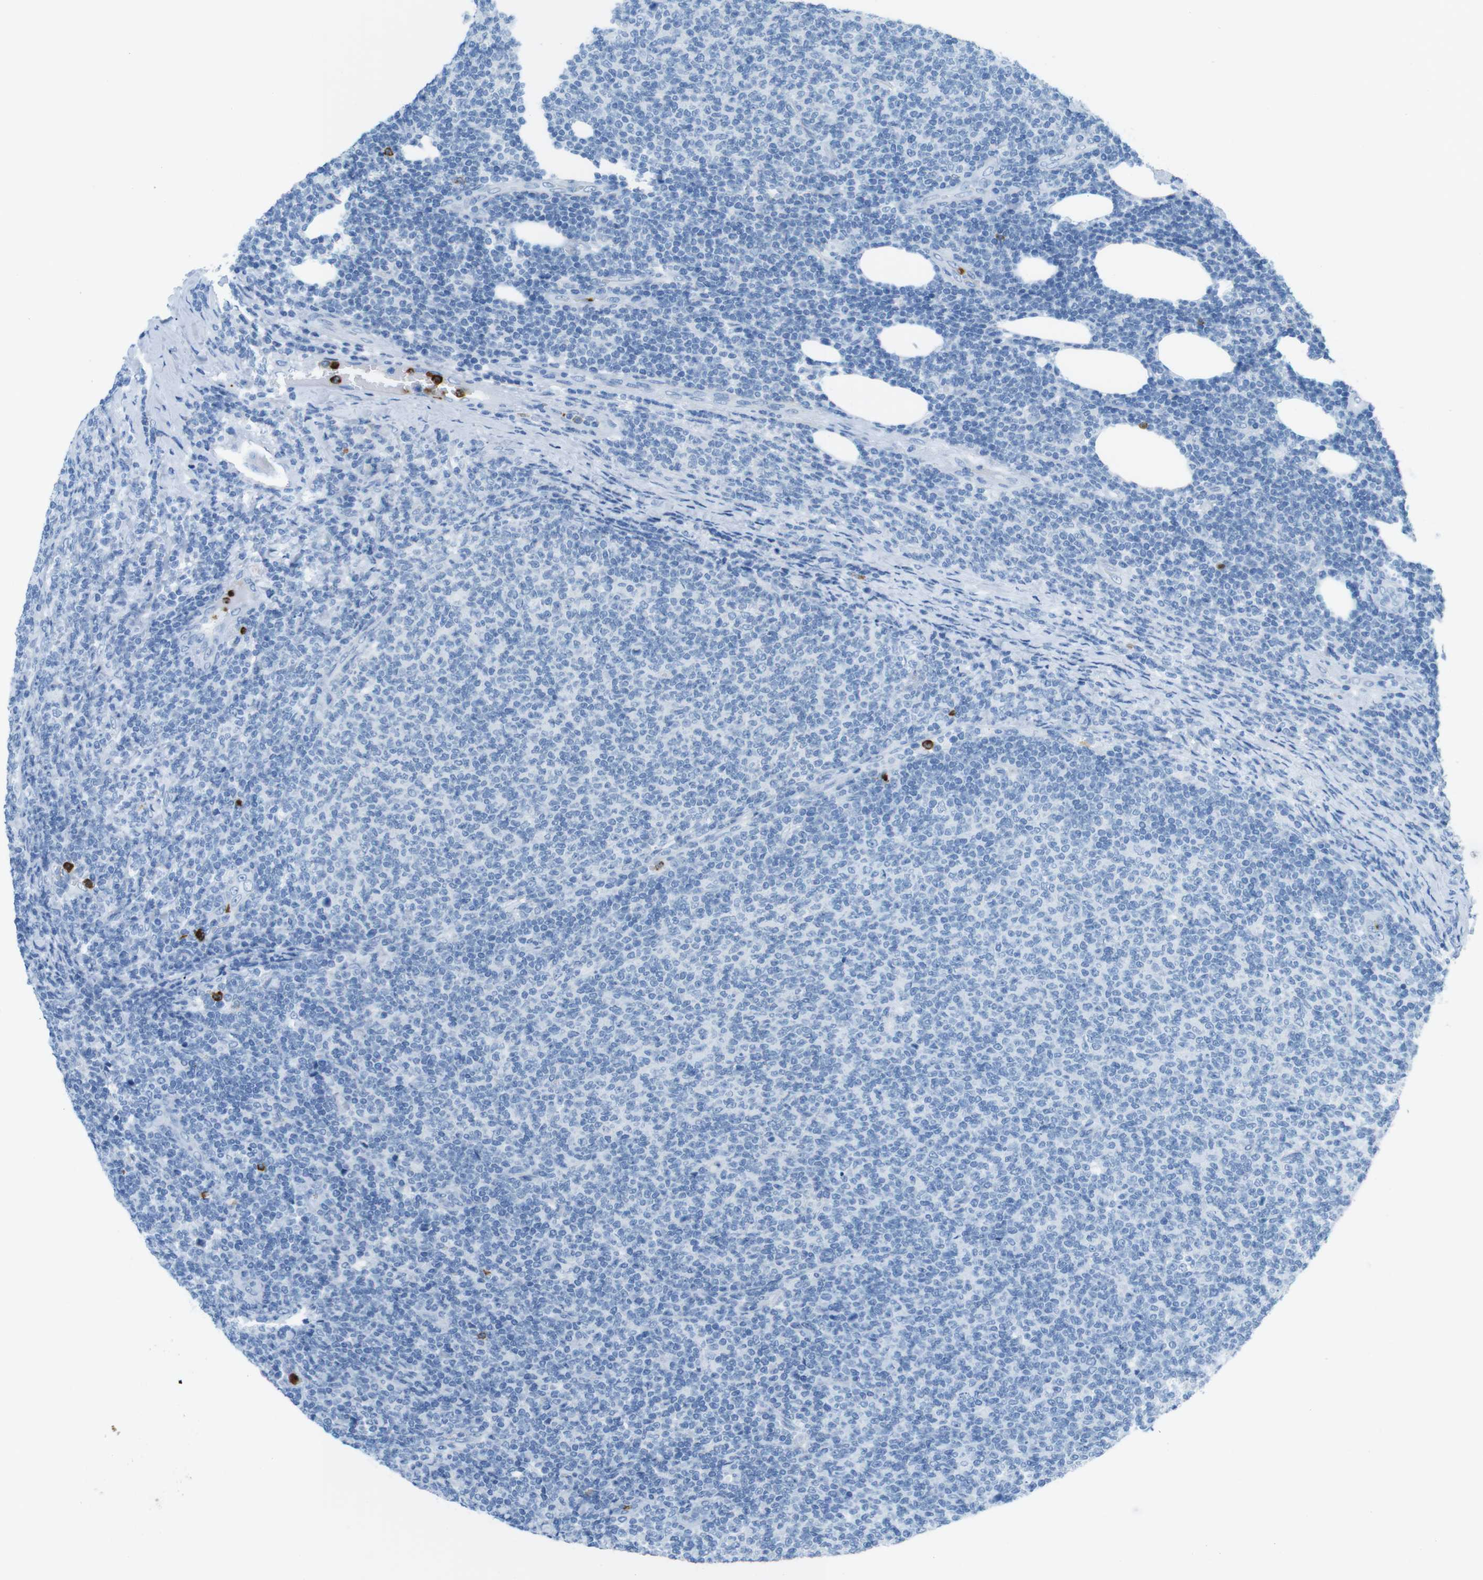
{"staining": {"intensity": "negative", "quantity": "none", "location": "none"}, "tissue": "lymphoma", "cell_type": "Tumor cells", "image_type": "cancer", "snomed": [{"axis": "morphology", "description": "Malignant lymphoma, non-Hodgkin's type, Low grade"}, {"axis": "topography", "description": "Lymph node"}], "caption": "Tumor cells are negative for brown protein staining in low-grade malignant lymphoma, non-Hodgkin's type.", "gene": "MCEMP1", "patient": {"sex": "male", "age": 66}}